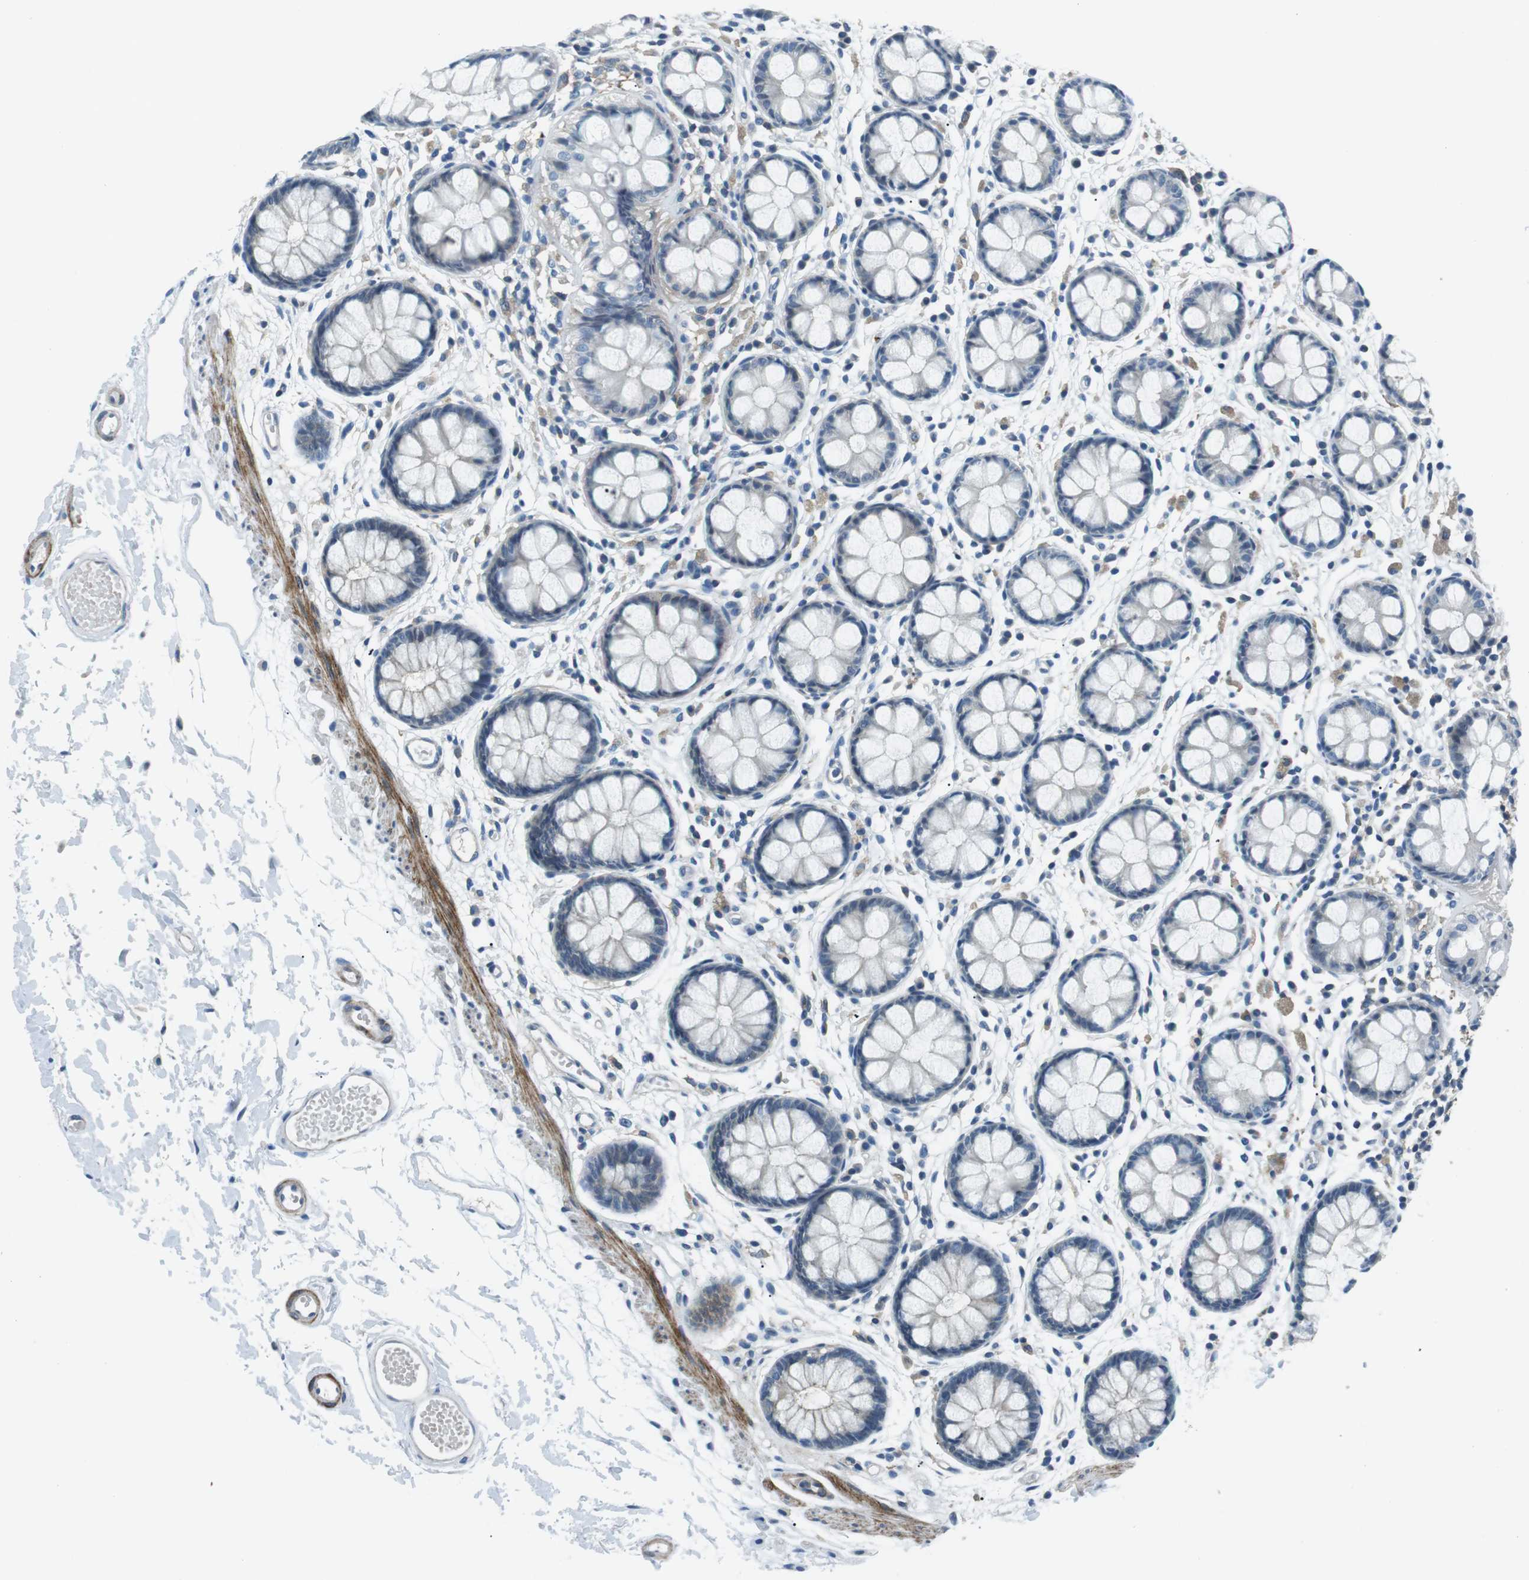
{"staining": {"intensity": "weak", "quantity": "<25%", "location": "cytoplasmic/membranous"}, "tissue": "rectum", "cell_type": "Glandular cells", "image_type": "normal", "snomed": [{"axis": "morphology", "description": "Normal tissue, NOS"}, {"axis": "topography", "description": "Rectum"}], "caption": "Immunohistochemistry histopathology image of benign rectum: human rectum stained with DAB (3,3'-diaminobenzidine) shows no significant protein expression in glandular cells.", "gene": "ARVCF", "patient": {"sex": "female", "age": 66}}